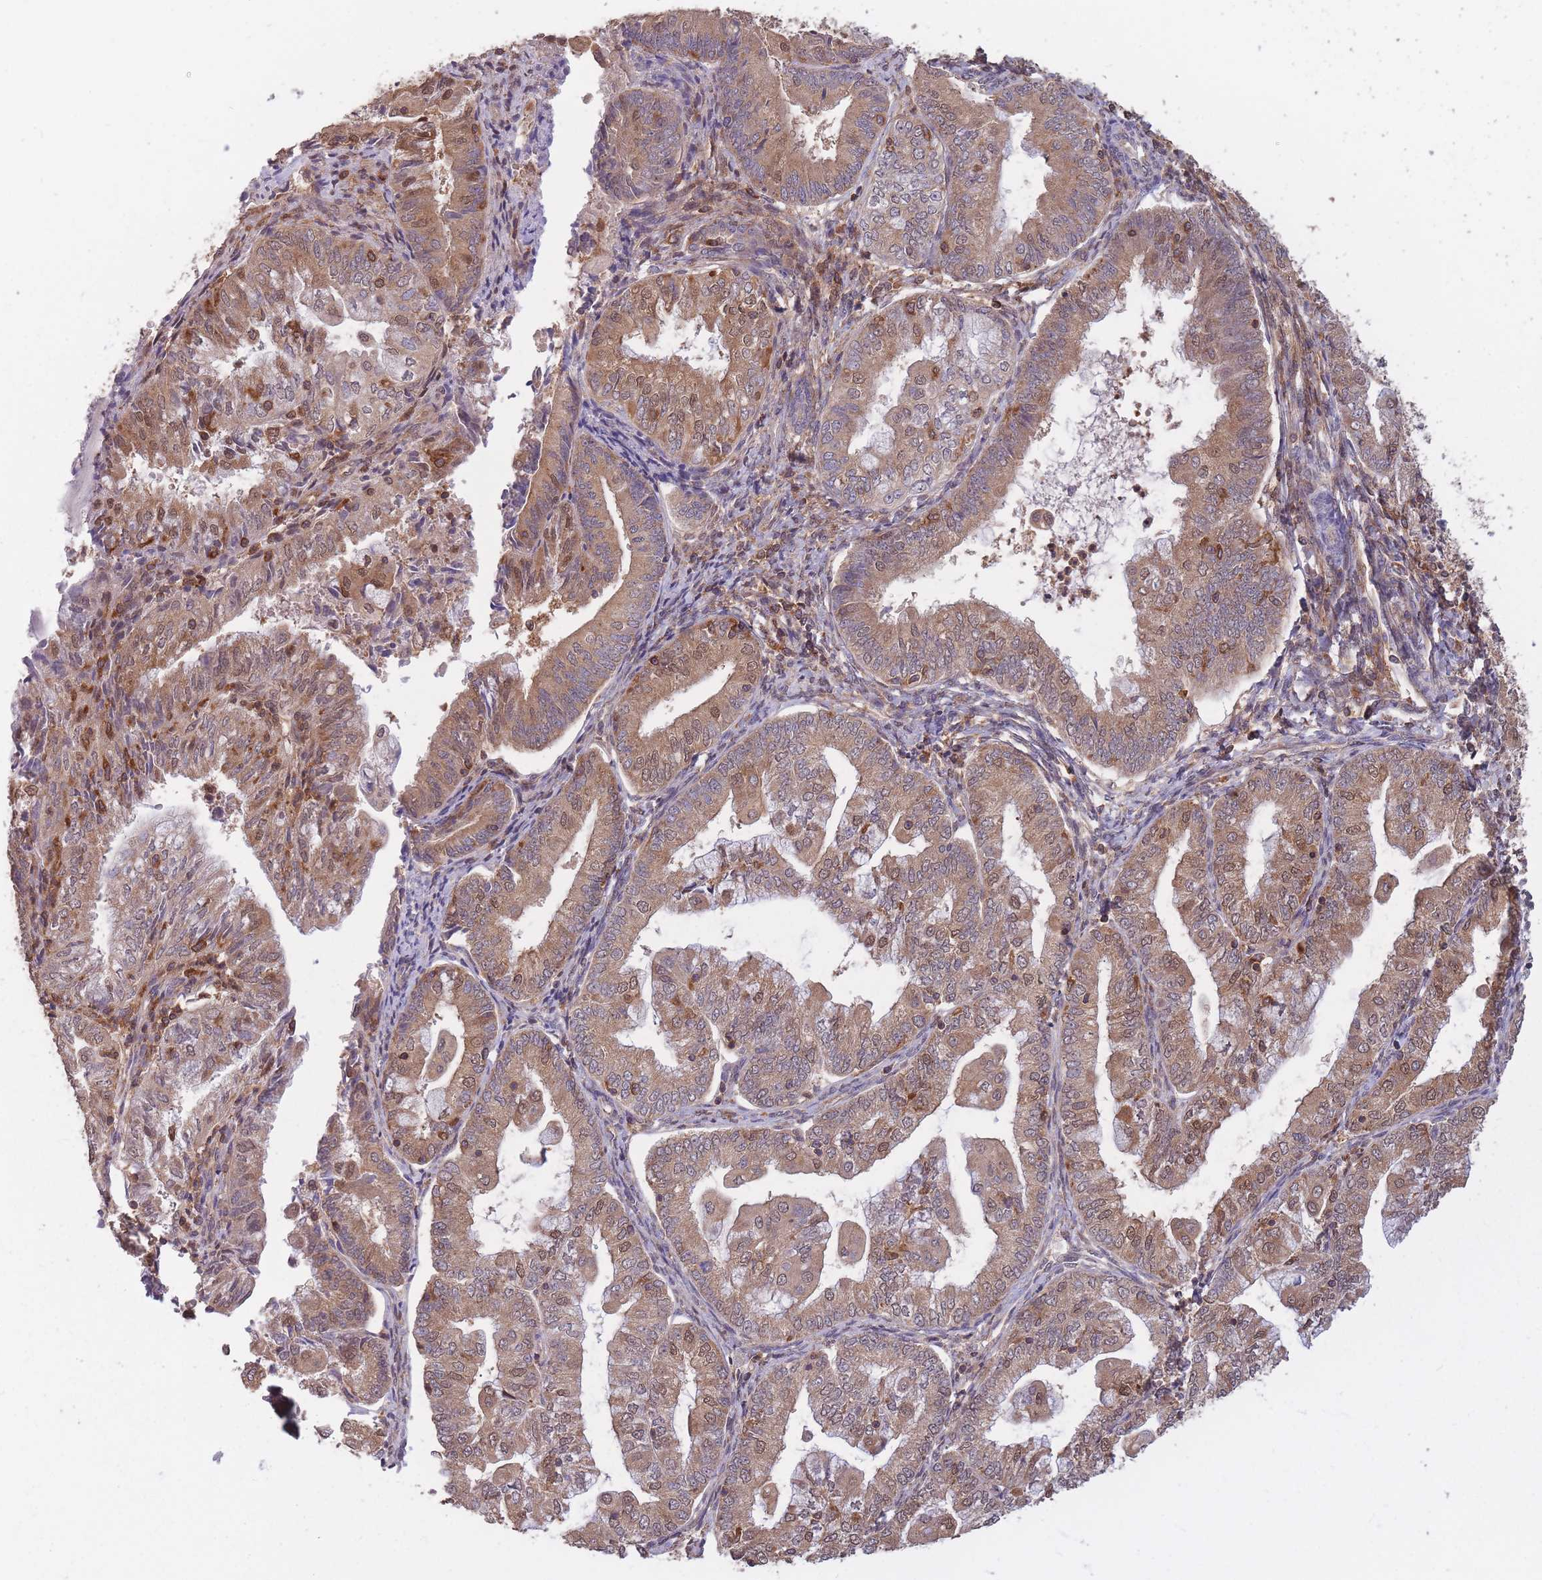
{"staining": {"intensity": "moderate", "quantity": ">75%", "location": "cytoplasmic/membranous,nuclear"}, "tissue": "endometrial cancer", "cell_type": "Tumor cells", "image_type": "cancer", "snomed": [{"axis": "morphology", "description": "Adenocarcinoma, NOS"}, {"axis": "topography", "description": "Endometrium"}], "caption": "The image demonstrates staining of adenocarcinoma (endometrial), revealing moderate cytoplasmic/membranous and nuclear protein positivity (brown color) within tumor cells. The protein of interest is stained brown, and the nuclei are stained in blue (DAB IHC with brightfield microscopy, high magnification).", "gene": "GMIP", "patient": {"sex": "female", "age": 55}}